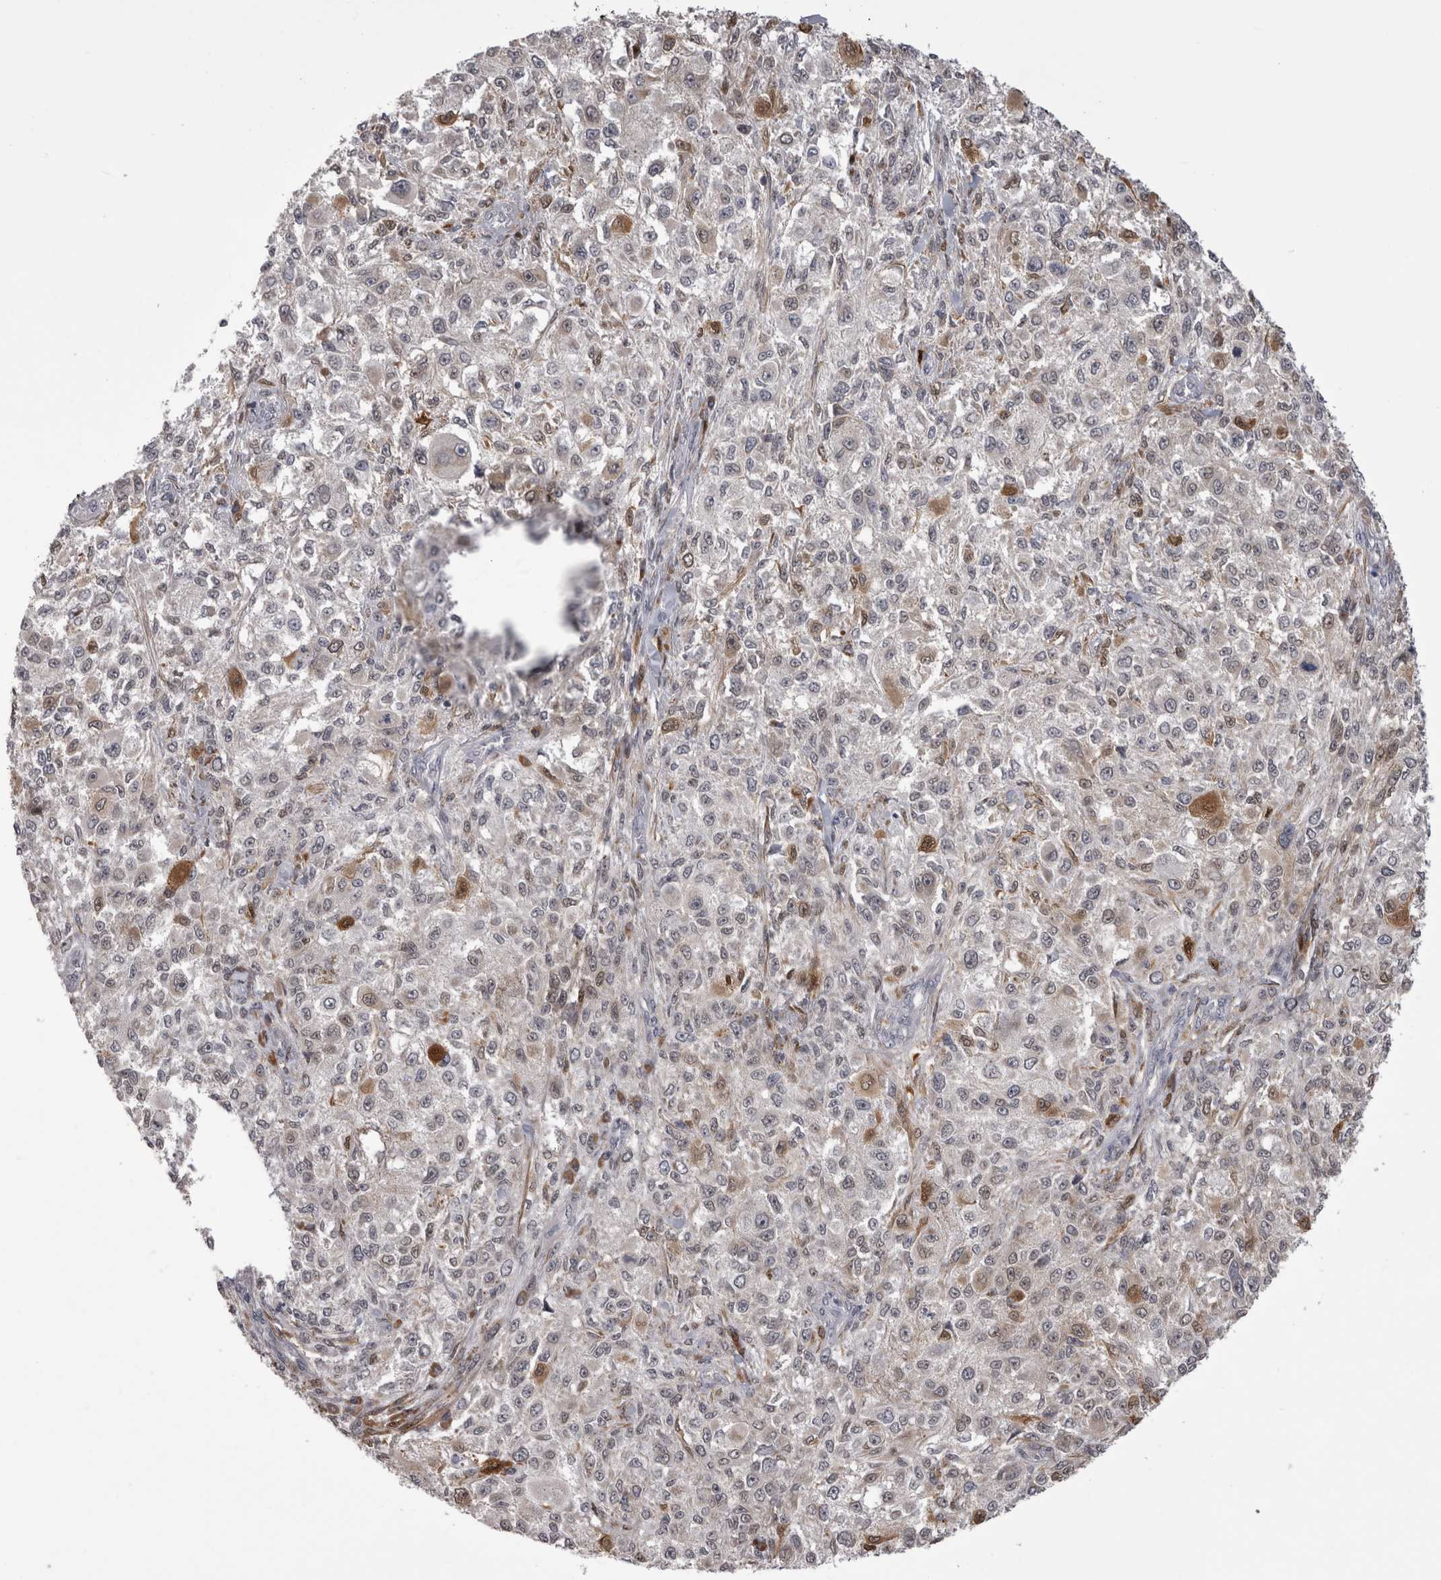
{"staining": {"intensity": "weak", "quantity": "<25%", "location": "cytoplasmic/membranous,nuclear"}, "tissue": "melanoma", "cell_type": "Tumor cells", "image_type": "cancer", "snomed": [{"axis": "morphology", "description": "Necrosis, NOS"}, {"axis": "morphology", "description": "Malignant melanoma, NOS"}, {"axis": "topography", "description": "Skin"}], "caption": "Protein analysis of melanoma displays no significant staining in tumor cells.", "gene": "CHIC2", "patient": {"sex": "female", "age": 87}}